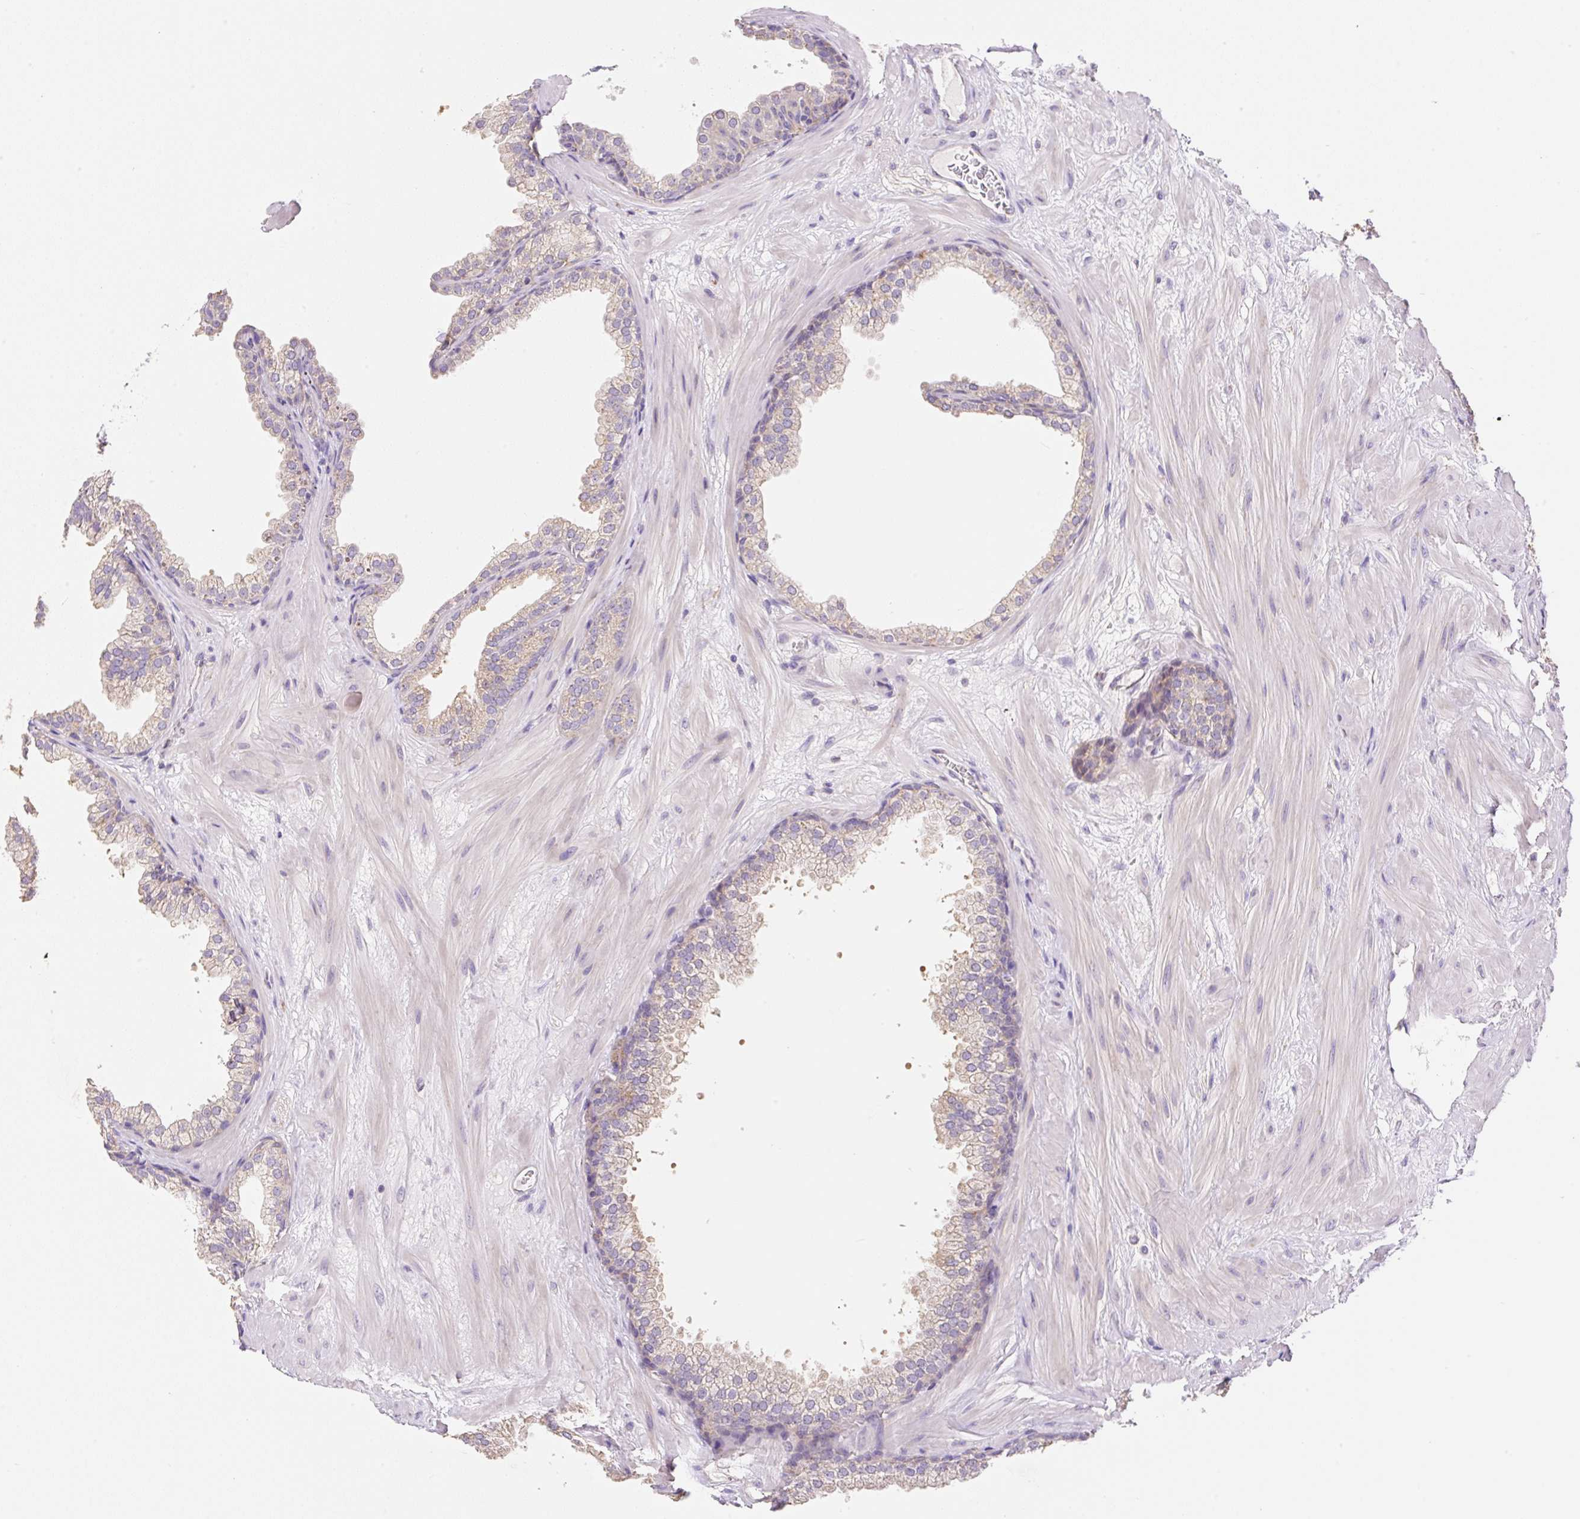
{"staining": {"intensity": "weak", "quantity": "25%-75%", "location": "cytoplasmic/membranous"}, "tissue": "prostate", "cell_type": "Glandular cells", "image_type": "normal", "snomed": [{"axis": "morphology", "description": "Normal tissue, NOS"}, {"axis": "topography", "description": "Prostate"}], "caption": "Immunohistochemical staining of unremarkable human prostate demonstrates weak cytoplasmic/membranous protein staining in approximately 25%-75% of glandular cells. (IHC, brightfield microscopy, high magnification).", "gene": "COPZ2", "patient": {"sex": "male", "age": 37}}